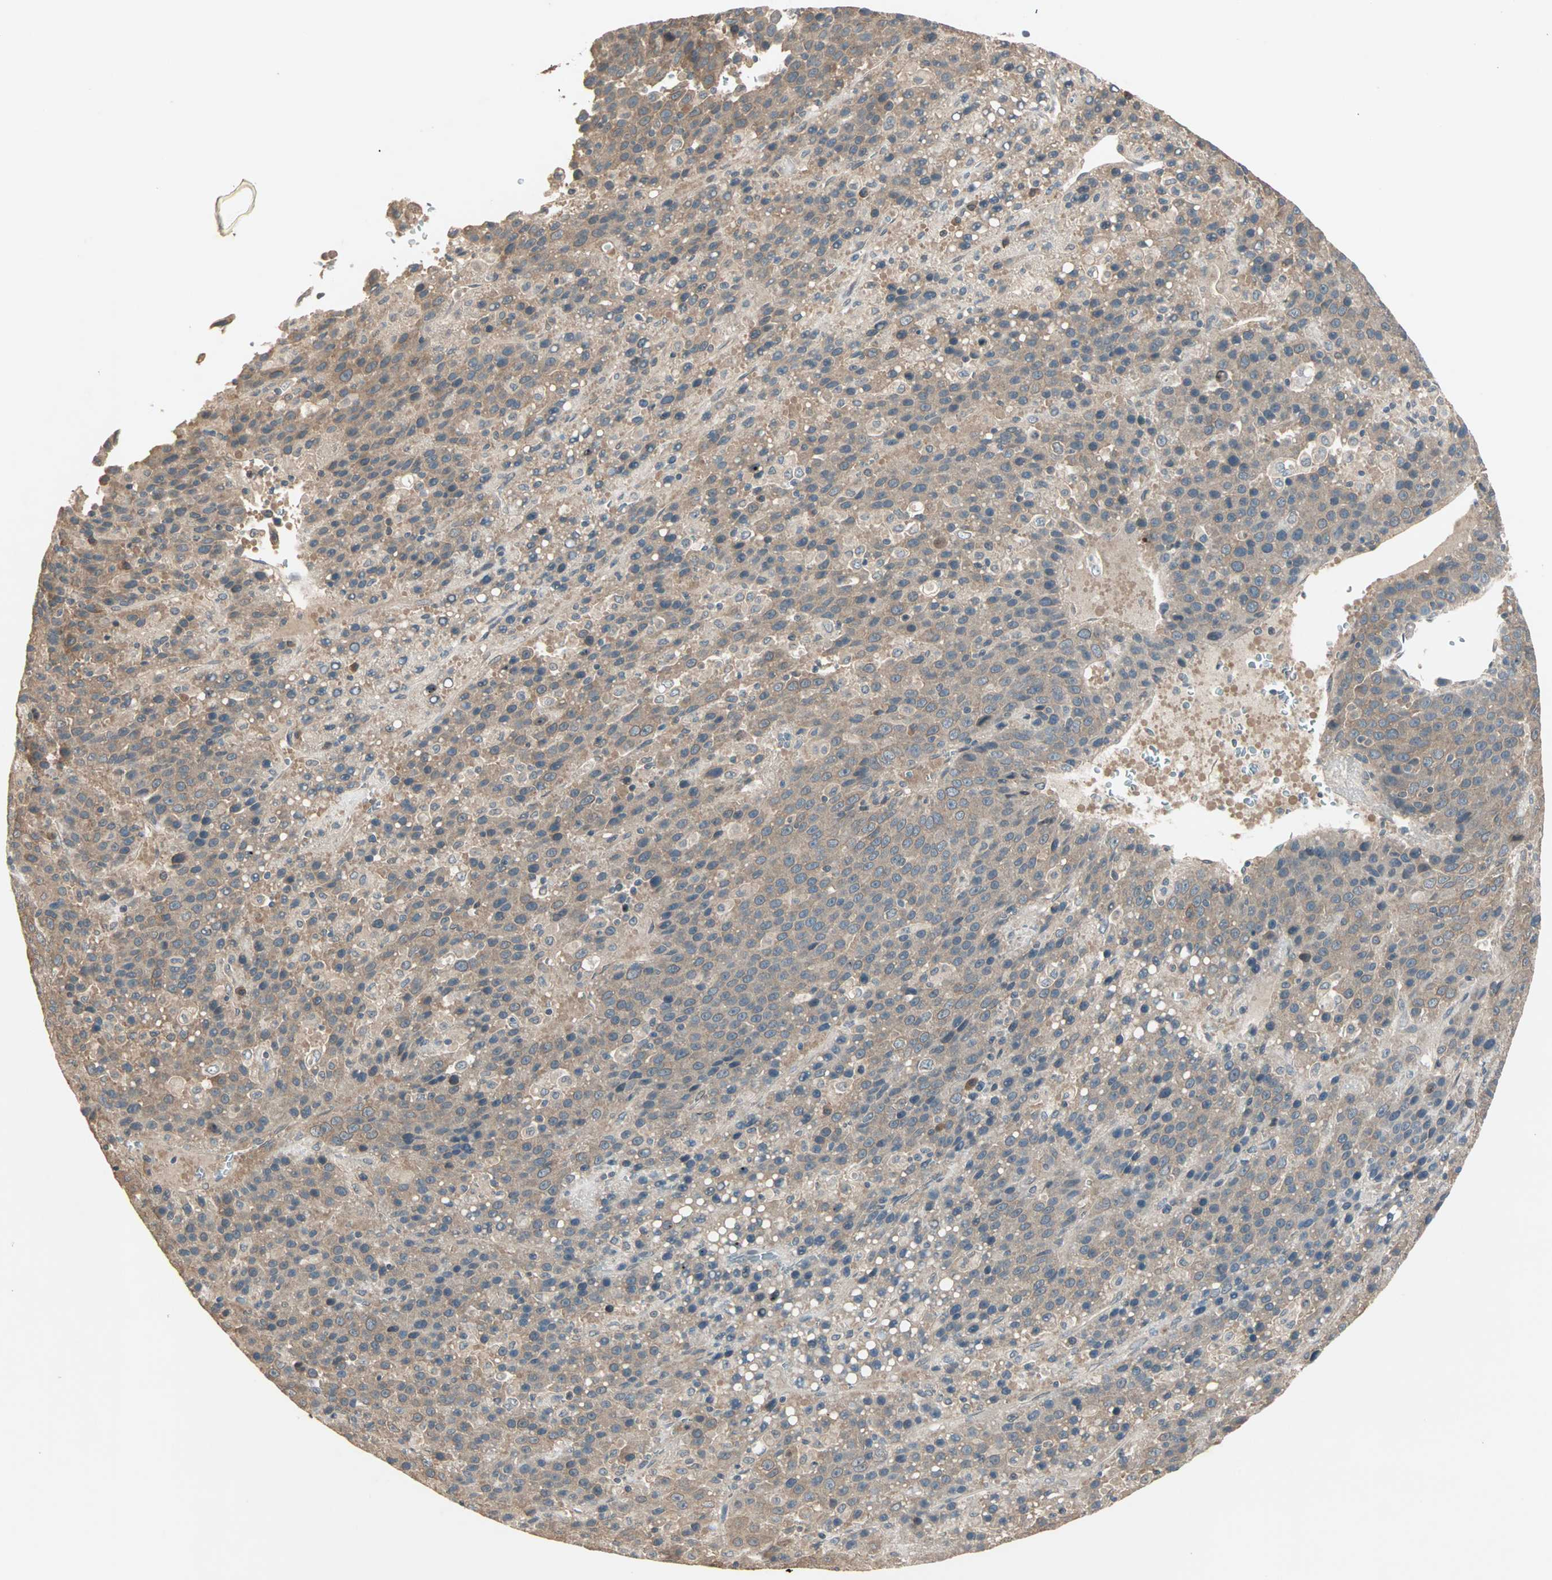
{"staining": {"intensity": "moderate", "quantity": ">75%", "location": "cytoplasmic/membranous"}, "tissue": "liver cancer", "cell_type": "Tumor cells", "image_type": "cancer", "snomed": [{"axis": "morphology", "description": "Carcinoma, Hepatocellular, NOS"}, {"axis": "topography", "description": "Liver"}], "caption": "Tumor cells exhibit medium levels of moderate cytoplasmic/membranous expression in approximately >75% of cells in liver cancer. Nuclei are stained in blue.", "gene": "TTF2", "patient": {"sex": "female", "age": 53}}